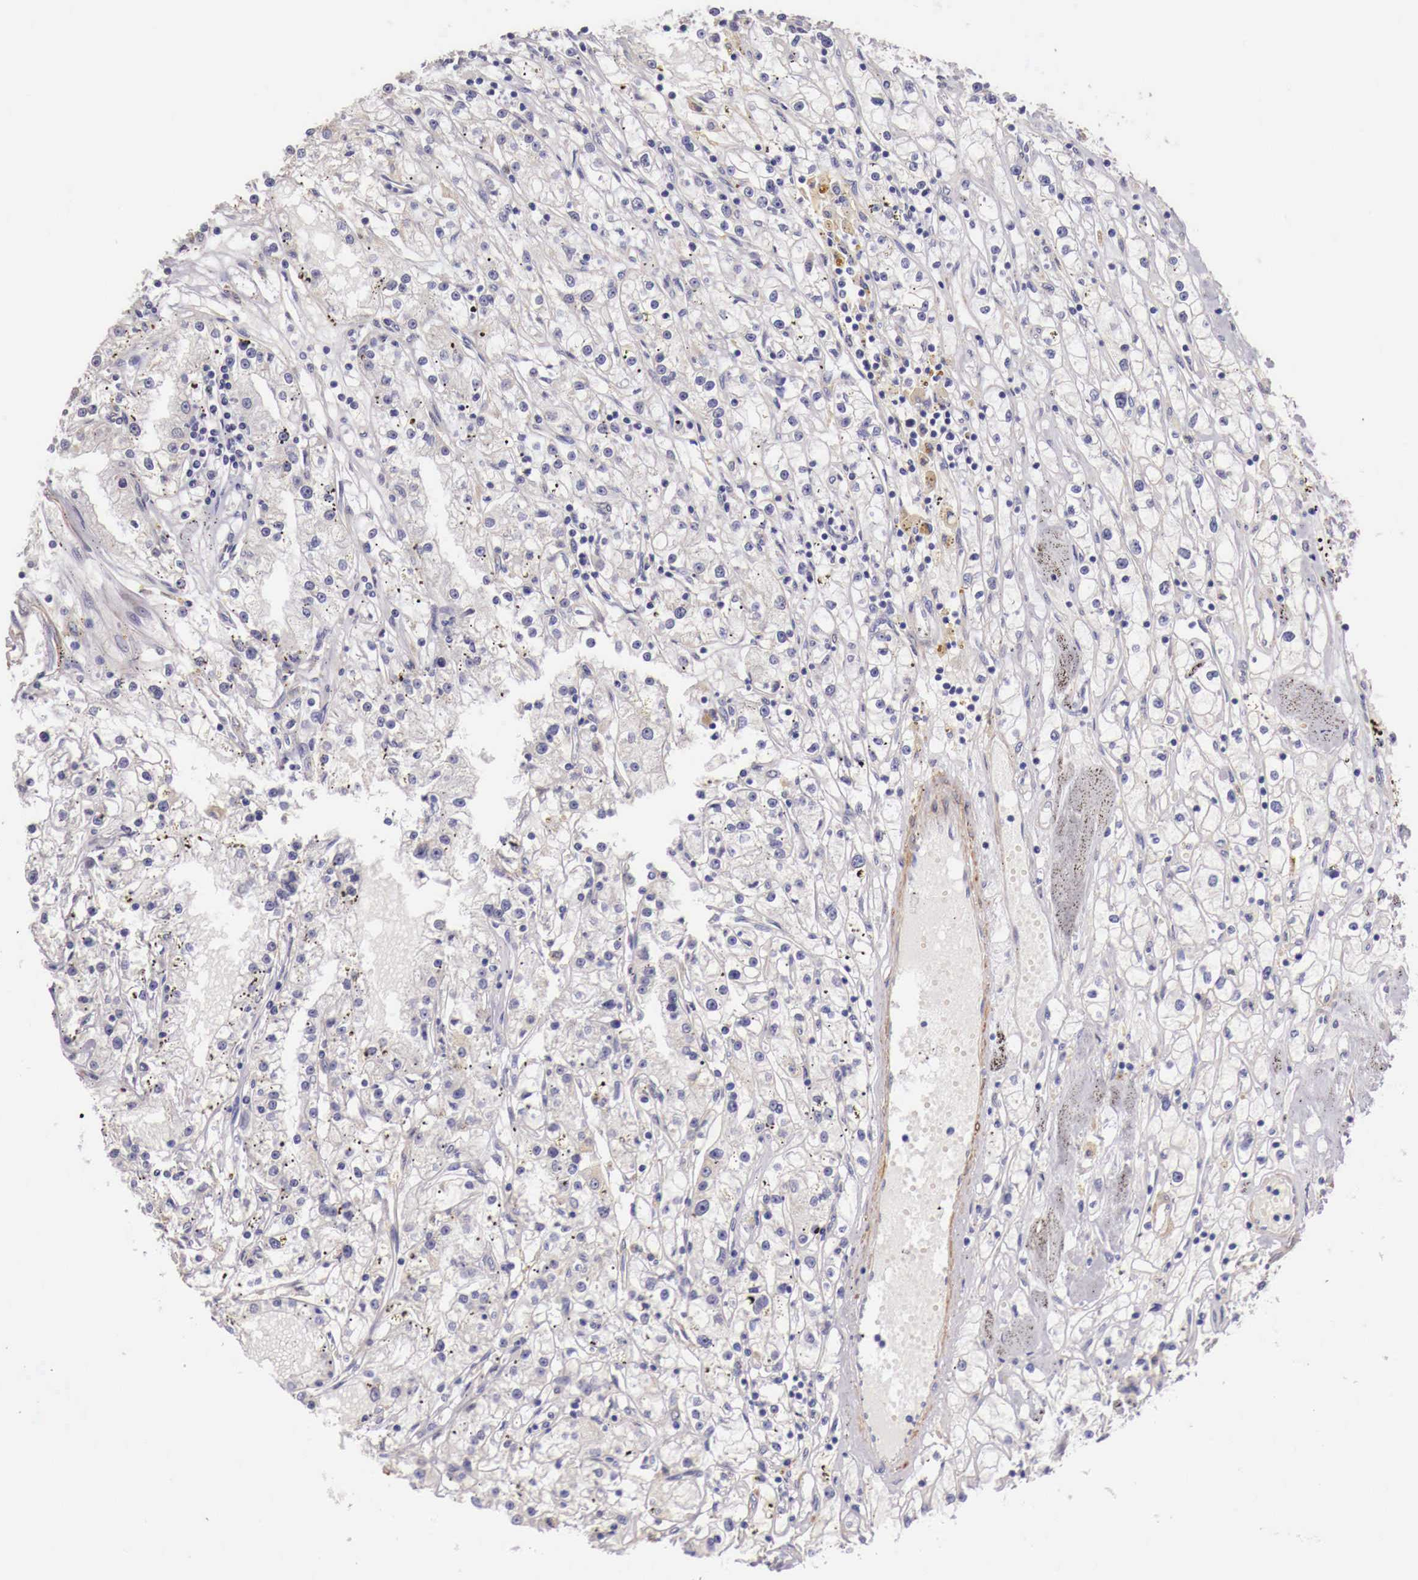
{"staining": {"intensity": "negative", "quantity": "none", "location": "none"}, "tissue": "renal cancer", "cell_type": "Tumor cells", "image_type": "cancer", "snomed": [{"axis": "morphology", "description": "Adenocarcinoma, NOS"}, {"axis": "topography", "description": "Kidney"}], "caption": "Immunohistochemistry (IHC) of renal cancer (adenocarcinoma) displays no expression in tumor cells. (DAB immunohistochemistry with hematoxylin counter stain).", "gene": "ENOX2", "patient": {"sex": "male", "age": 56}}